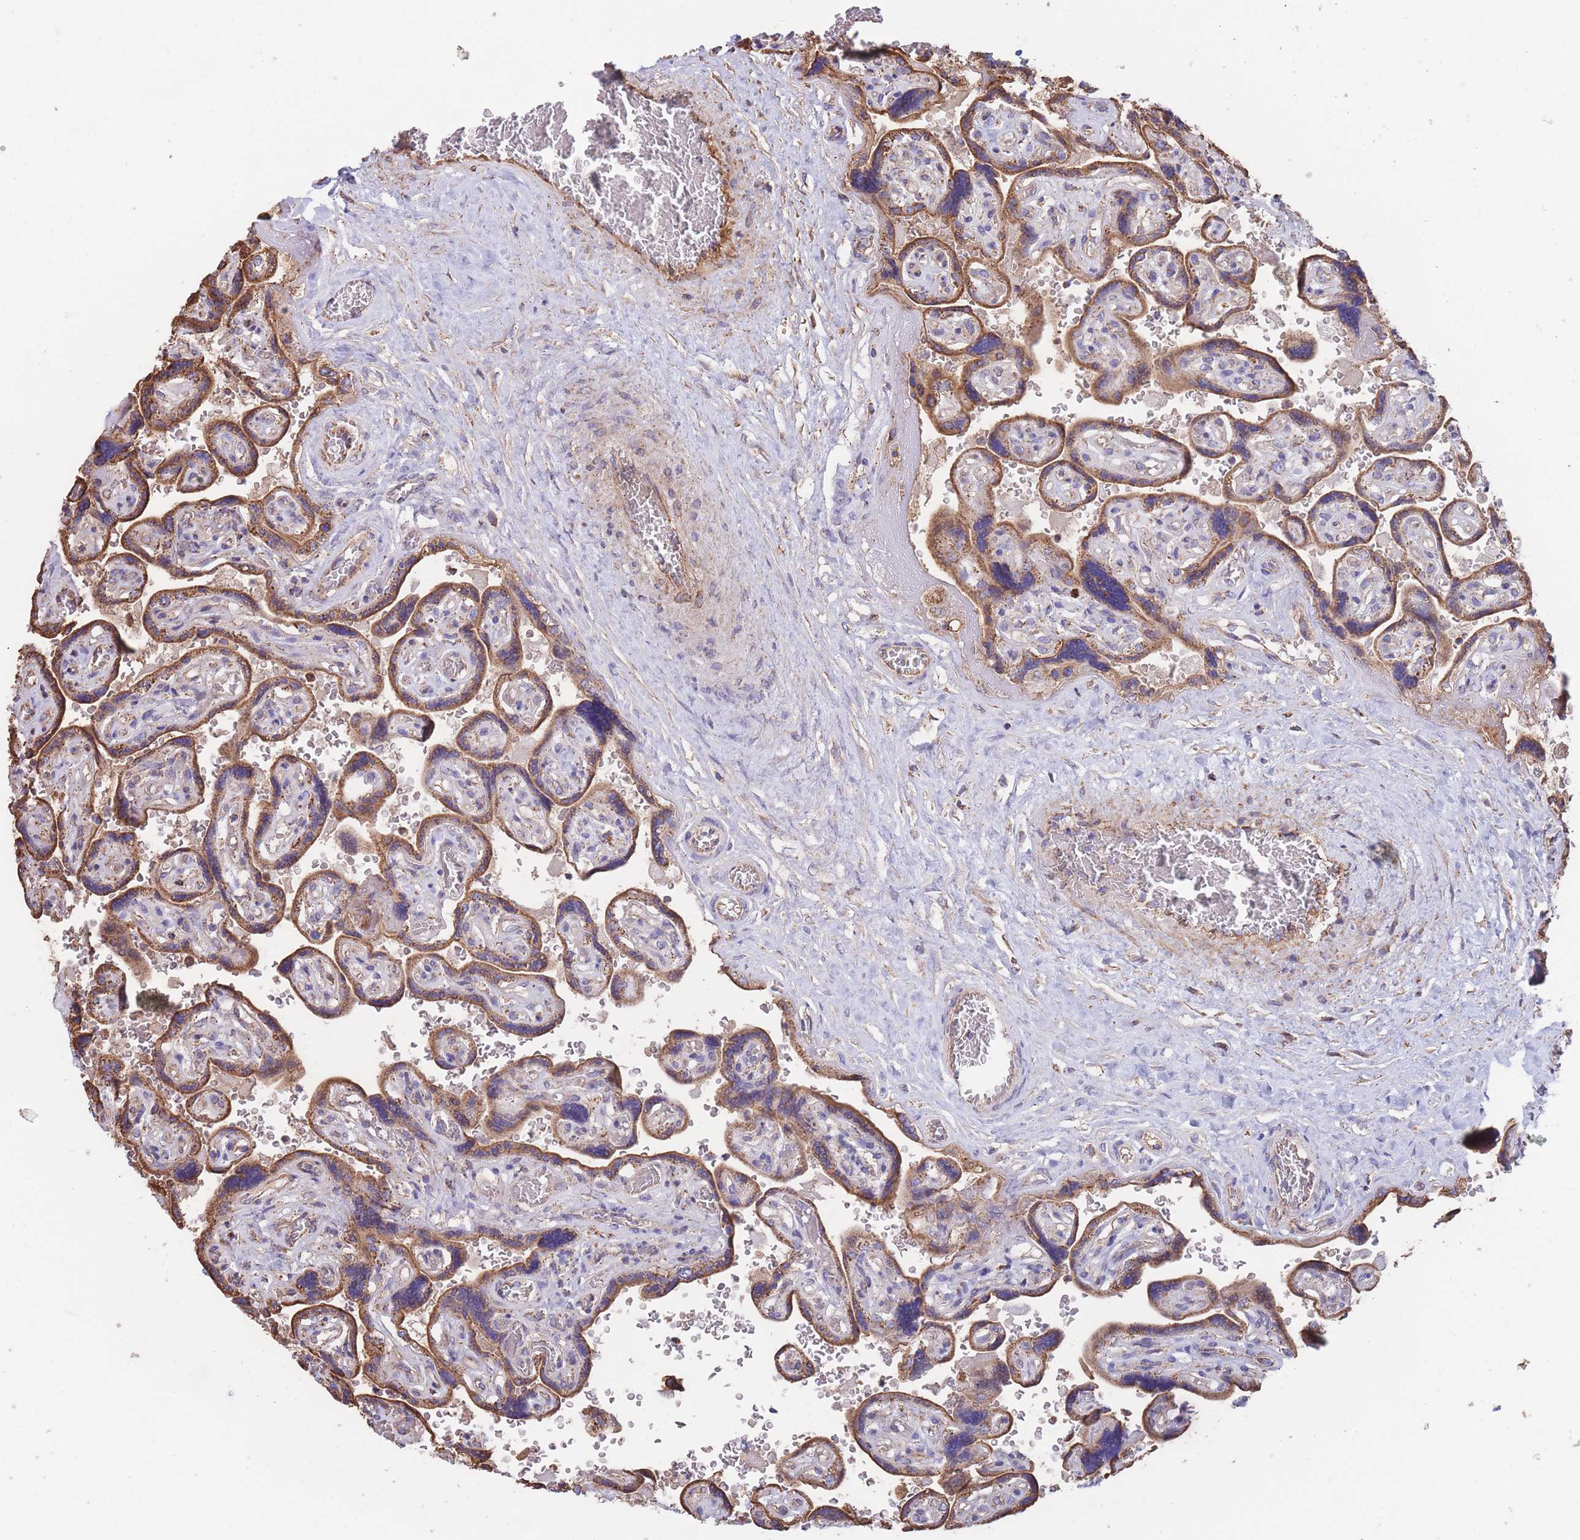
{"staining": {"intensity": "moderate", "quantity": ">75%", "location": "cytoplasmic/membranous"}, "tissue": "placenta", "cell_type": "Trophoblastic cells", "image_type": "normal", "snomed": [{"axis": "morphology", "description": "Normal tissue, NOS"}, {"axis": "topography", "description": "Placenta"}], "caption": "High-magnification brightfield microscopy of benign placenta stained with DAB (brown) and counterstained with hematoxylin (blue). trophoblastic cells exhibit moderate cytoplasmic/membranous staining is appreciated in approximately>75% of cells.", "gene": "FKBP8", "patient": {"sex": "female", "age": 32}}